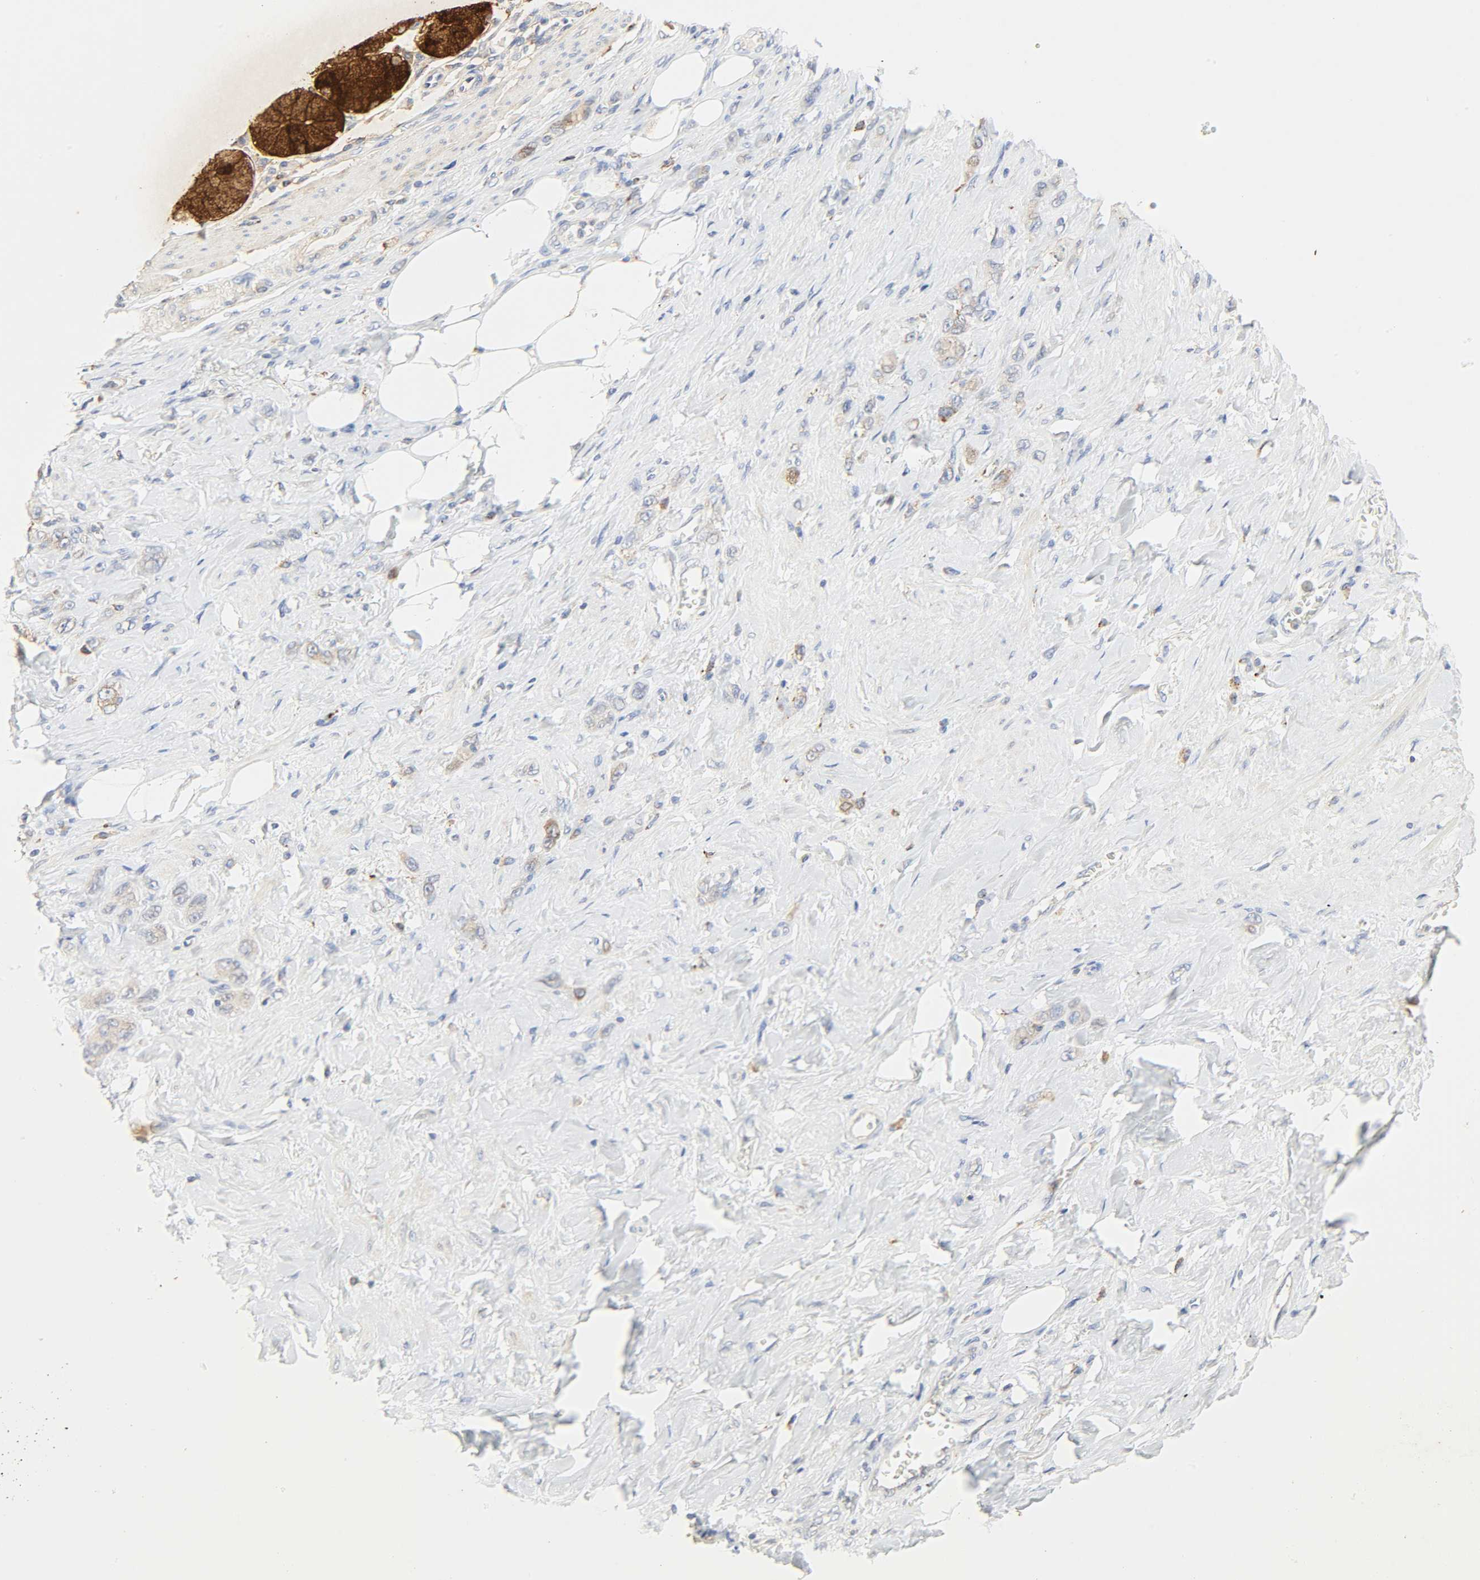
{"staining": {"intensity": "moderate", "quantity": "25%-75%", "location": "cytoplasmic/membranous"}, "tissue": "stomach cancer", "cell_type": "Tumor cells", "image_type": "cancer", "snomed": [{"axis": "morphology", "description": "Adenocarcinoma, NOS"}, {"axis": "topography", "description": "Stomach"}], "caption": "Approximately 25%-75% of tumor cells in human stomach cancer reveal moderate cytoplasmic/membranous protein expression as visualized by brown immunohistochemical staining.", "gene": "CAMK2A", "patient": {"sex": "male", "age": 82}}